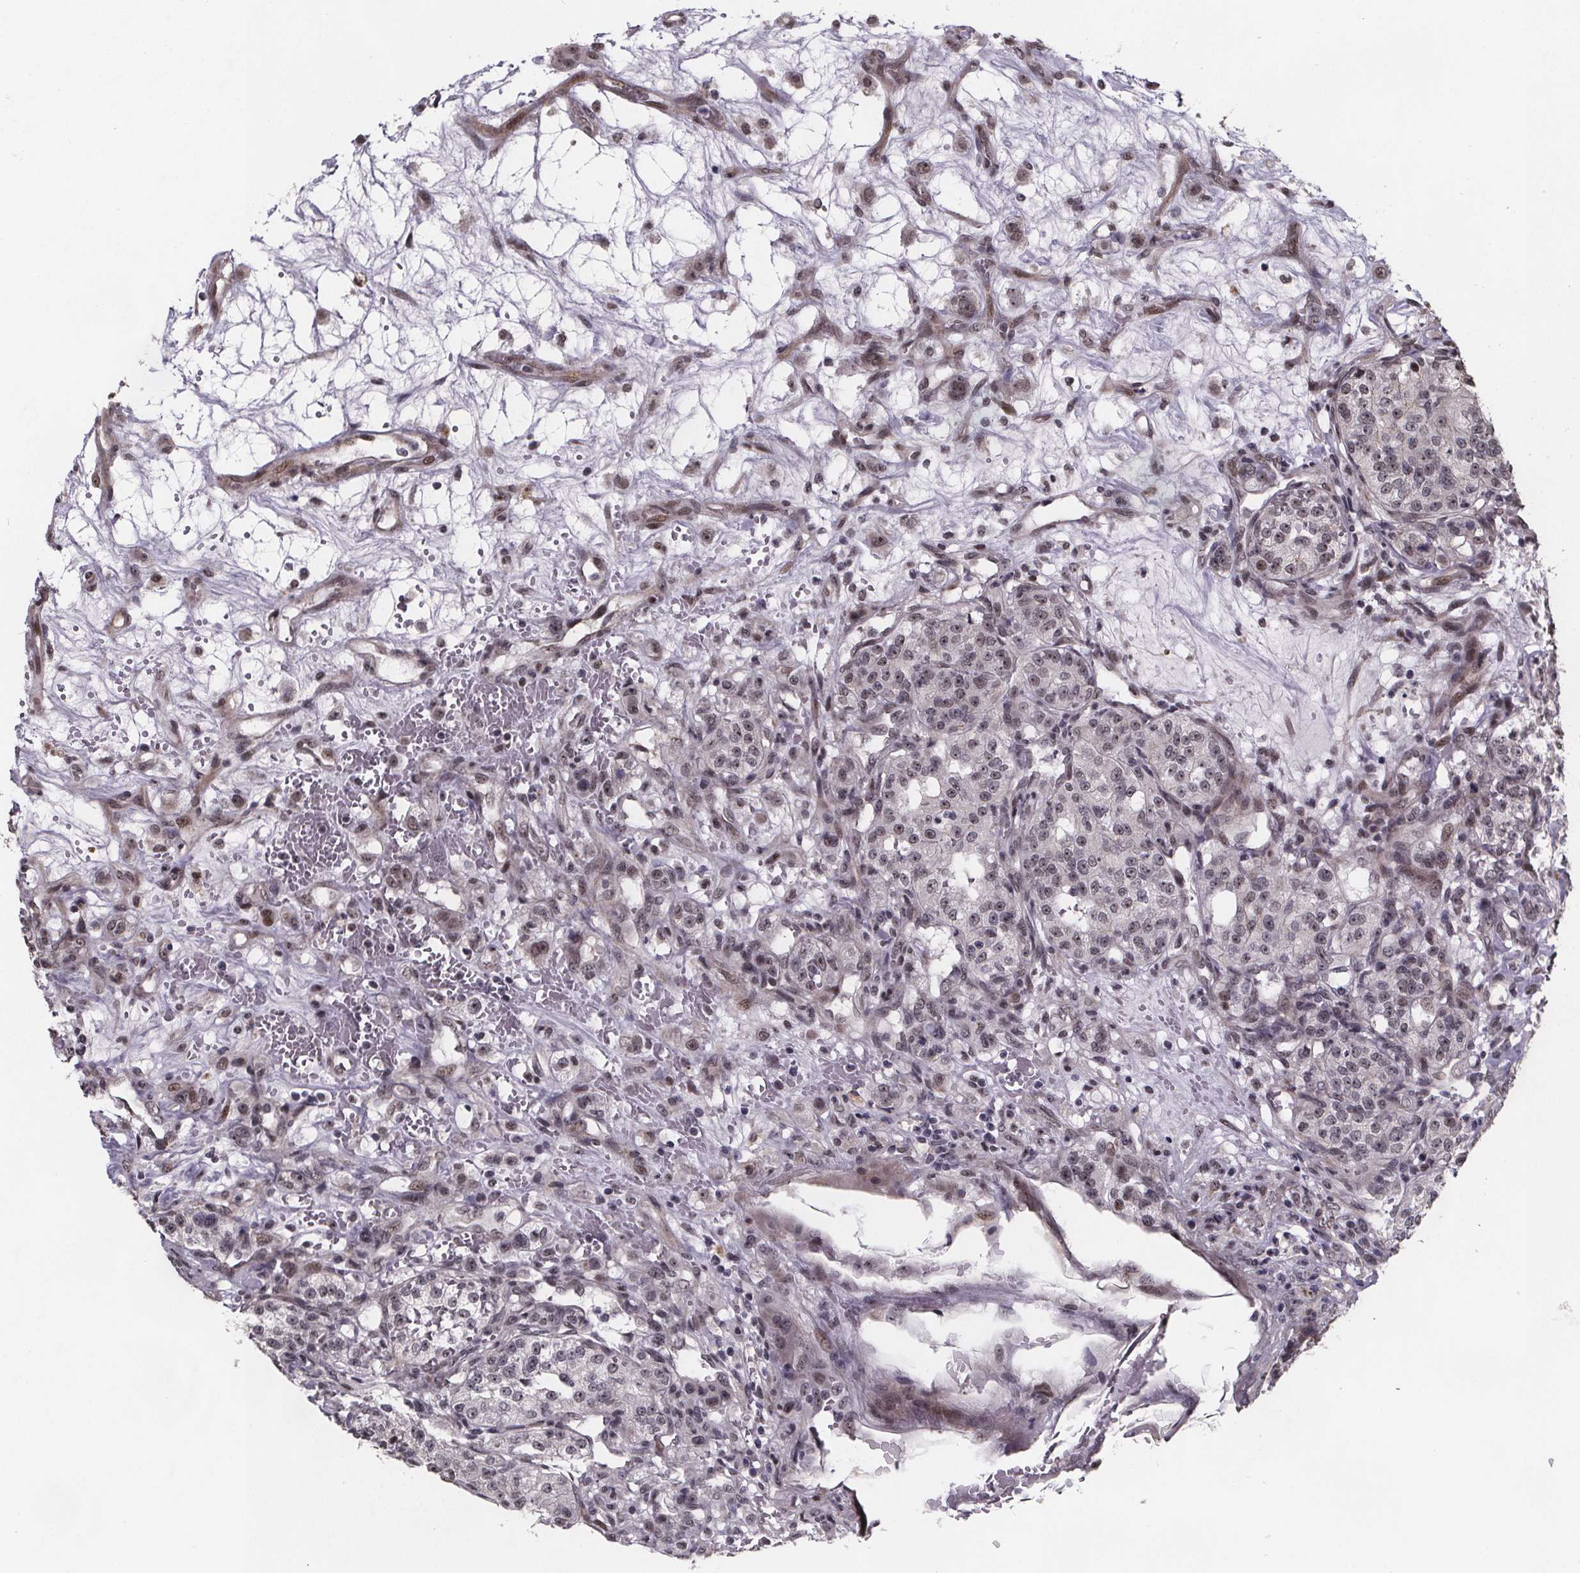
{"staining": {"intensity": "weak", "quantity": "25%-75%", "location": "nuclear"}, "tissue": "renal cancer", "cell_type": "Tumor cells", "image_type": "cancer", "snomed": [{"axis": "morphology", "description": "Adenocarcinoma, NOS"}, {"axis": "topography", "description": "Kidney"}], "caption": "There is low levels of weak nuclear staining in tumor cells of renal cancer, as demonstrated by immunohistochemical staining (brown color).", "gene": "U2SURP", "patient": {"sex": "female", "age": 63}}